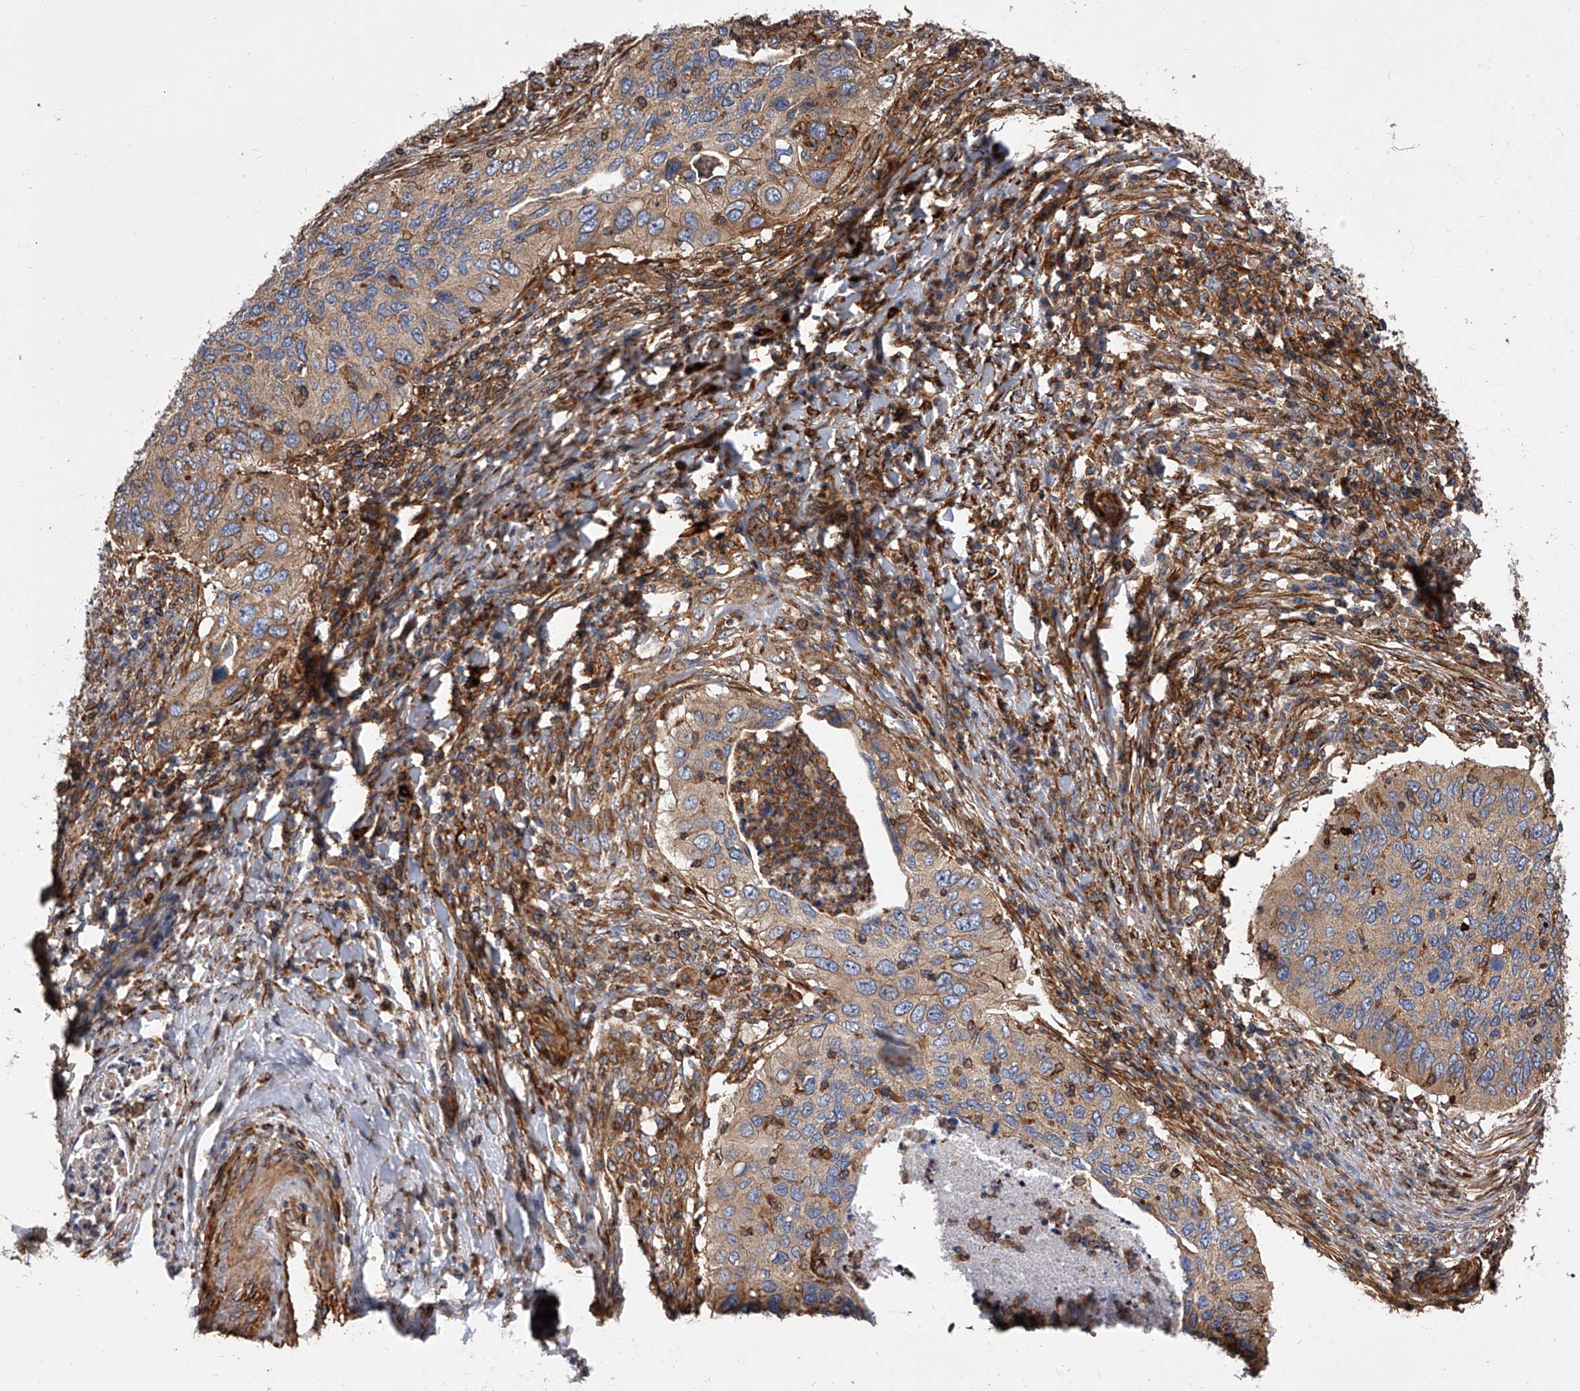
{"staining": {"intensity": "moderate", "quantity": ">75%", "location": "cytoplasmic/membranous"}, "tissue": "cervical cancer", "cell_type": "Tumor cells", "image_type": "cancer", "snomed": [{"axis": "morphology", "description": "Squamous cell carcinoma, NOS"}, {"axis": "topography", "description": "Cervix"}], "caption": "The histopathology image shows a brown stain indicating the presence of a protein in the cytoplasmic/membranous of tumor cells in cervical cancer.", "gene": "PISD", "patient": {"sex": "female", "age": 38}}